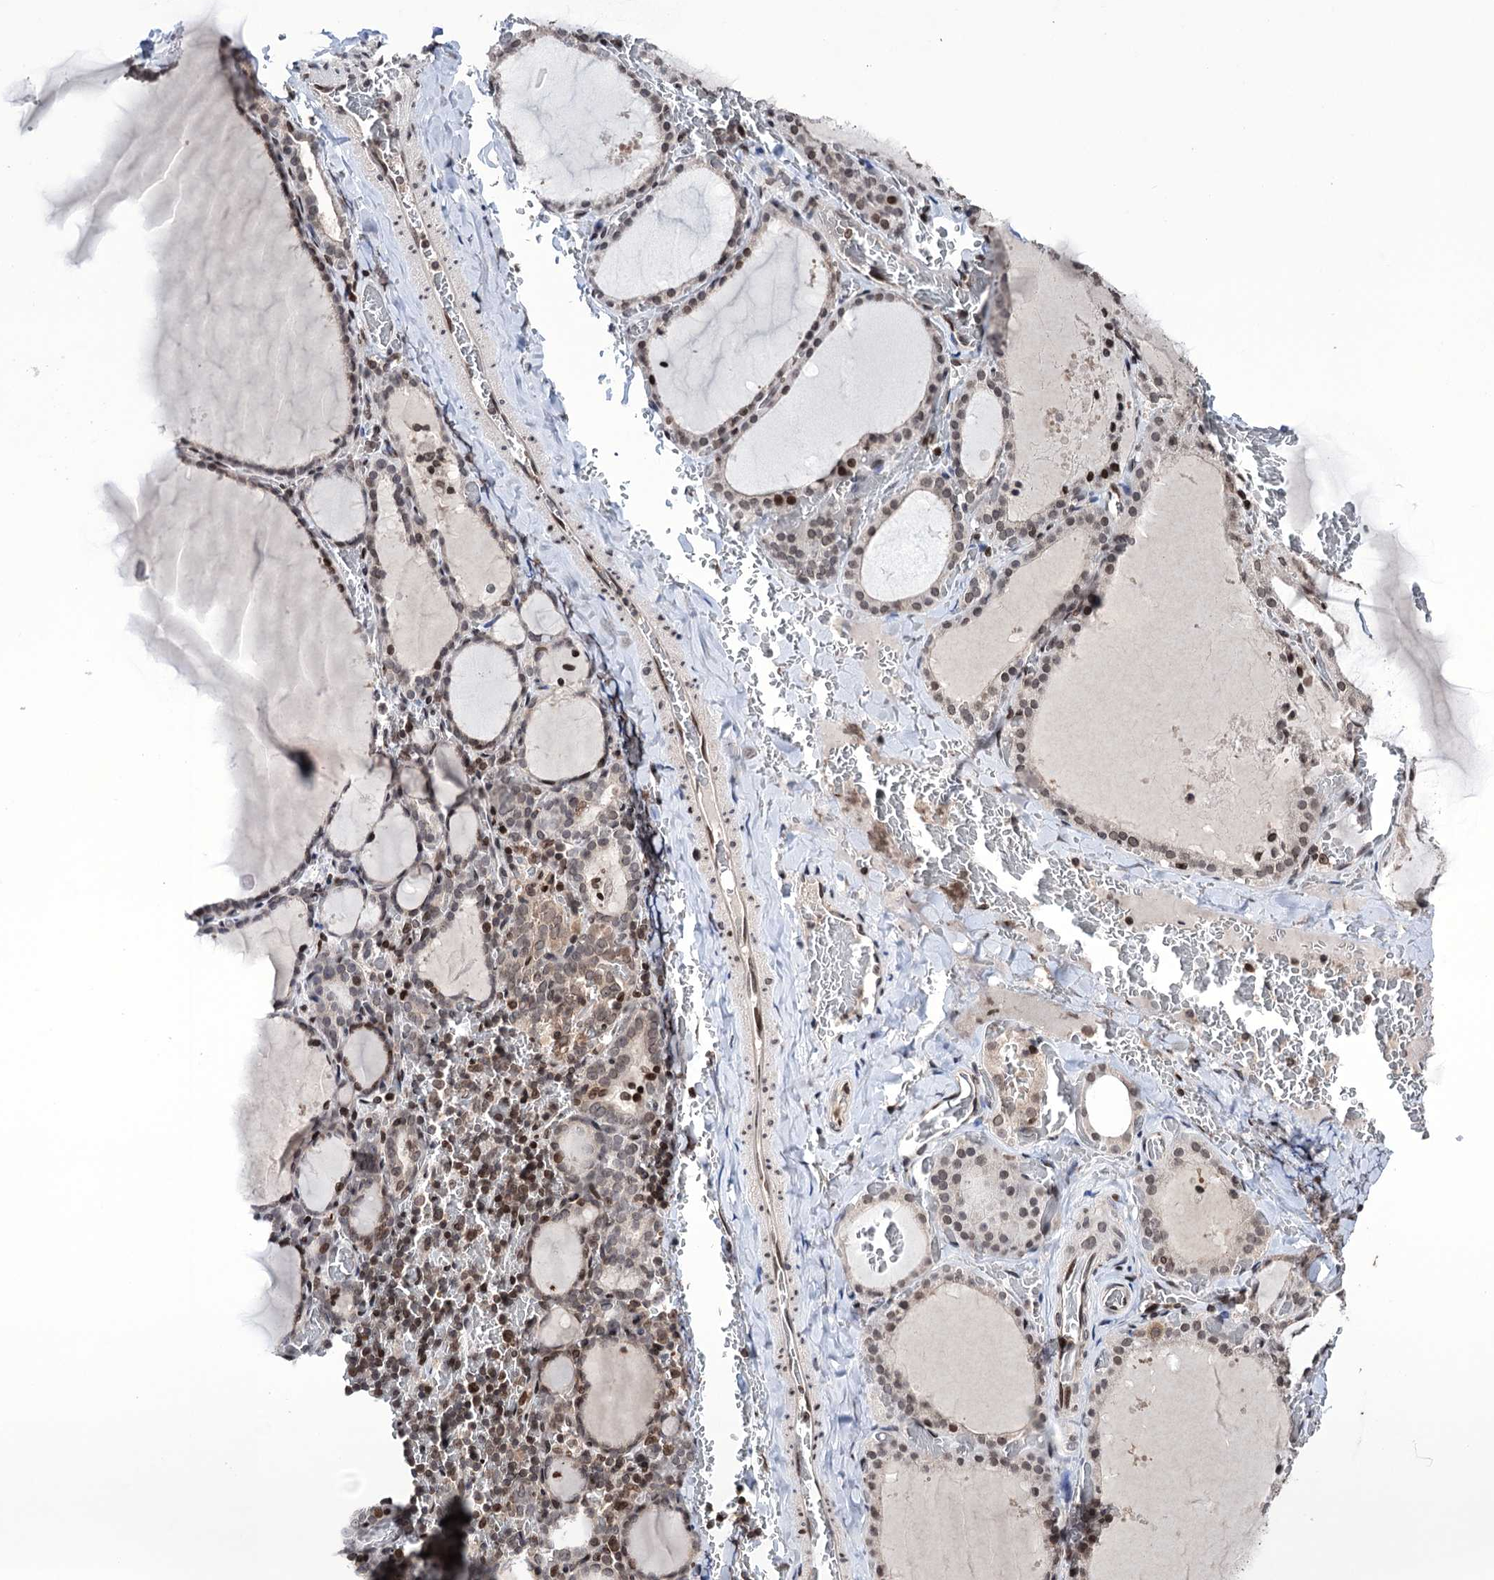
{"staining": {"intensity": "weak", "quantity": "25%-75%", "location": "nuclear"}, "tissue": "thyroid gland", "cell_type": "Glandular cells", "image_type": "normal", "snomed": [{"axis": "morphology", "description": "Normal tissue, NOS"}, {"axis": "topography", "description": "Thyroid gland"}], "caption": "Weak nuclear expression for a protein is present in about 25%-75% of glandular cells of normal thyroid gland using immunohistochemistry.", "gene": "CCDC77", "patient": {"sex": "female", "age": 39}}